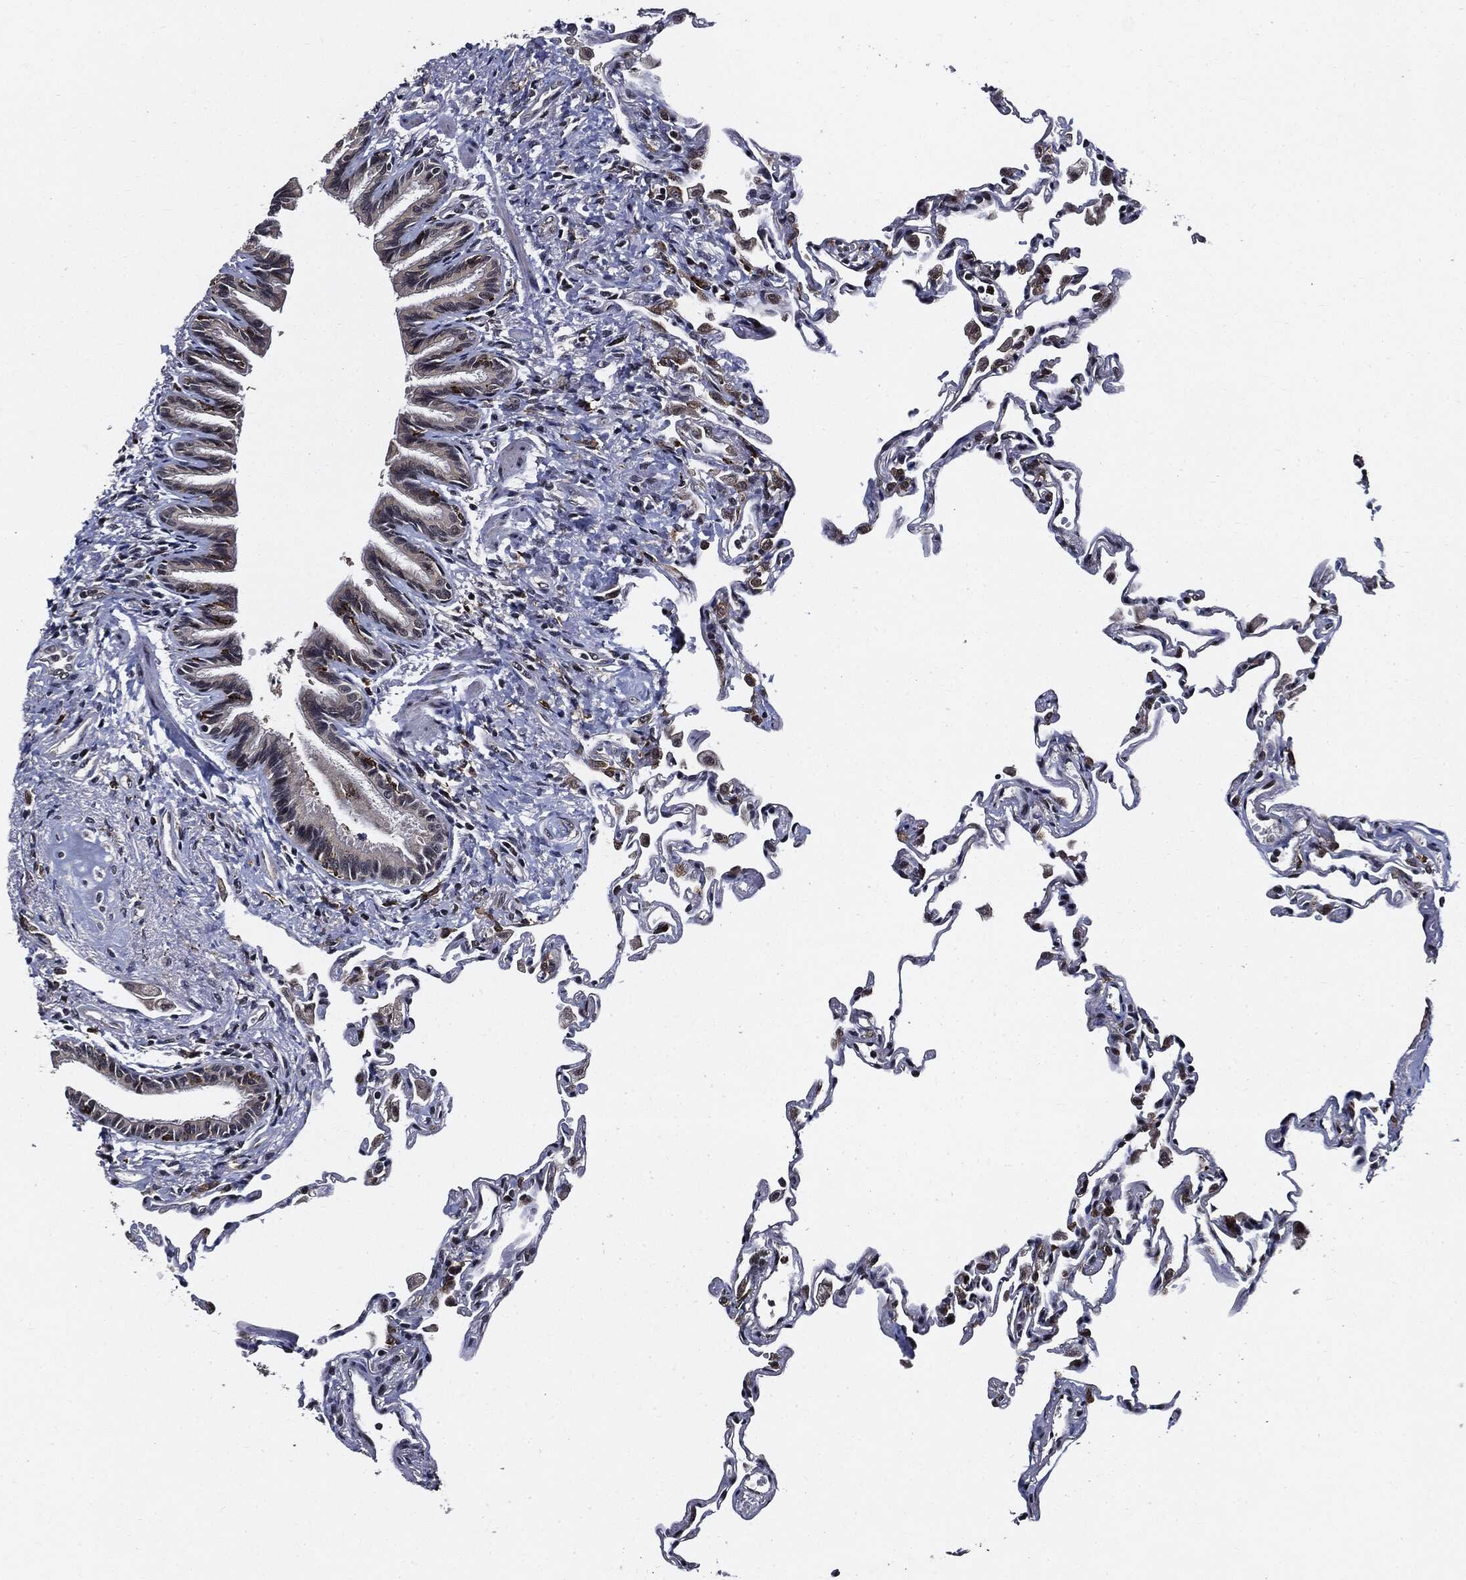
{"staining": {"intensity": "moderate", "quantity": "<25%", "location": "nuclear"}, "tissue": "lung", "cell_type": "Alveolar cells", "image_type": "normal", "snomed": [{"axis": "morphology", "description": "Normal tissue, NOS"}, {"axis": "topography", "description": "Lung"}], "caption": "Protein analysis of normal lung reveals moderate nuclear expression in approximately <25% of alveolar cells.", "gene": "SUGT1", "patient": {"sex": "female", "age": 57}}